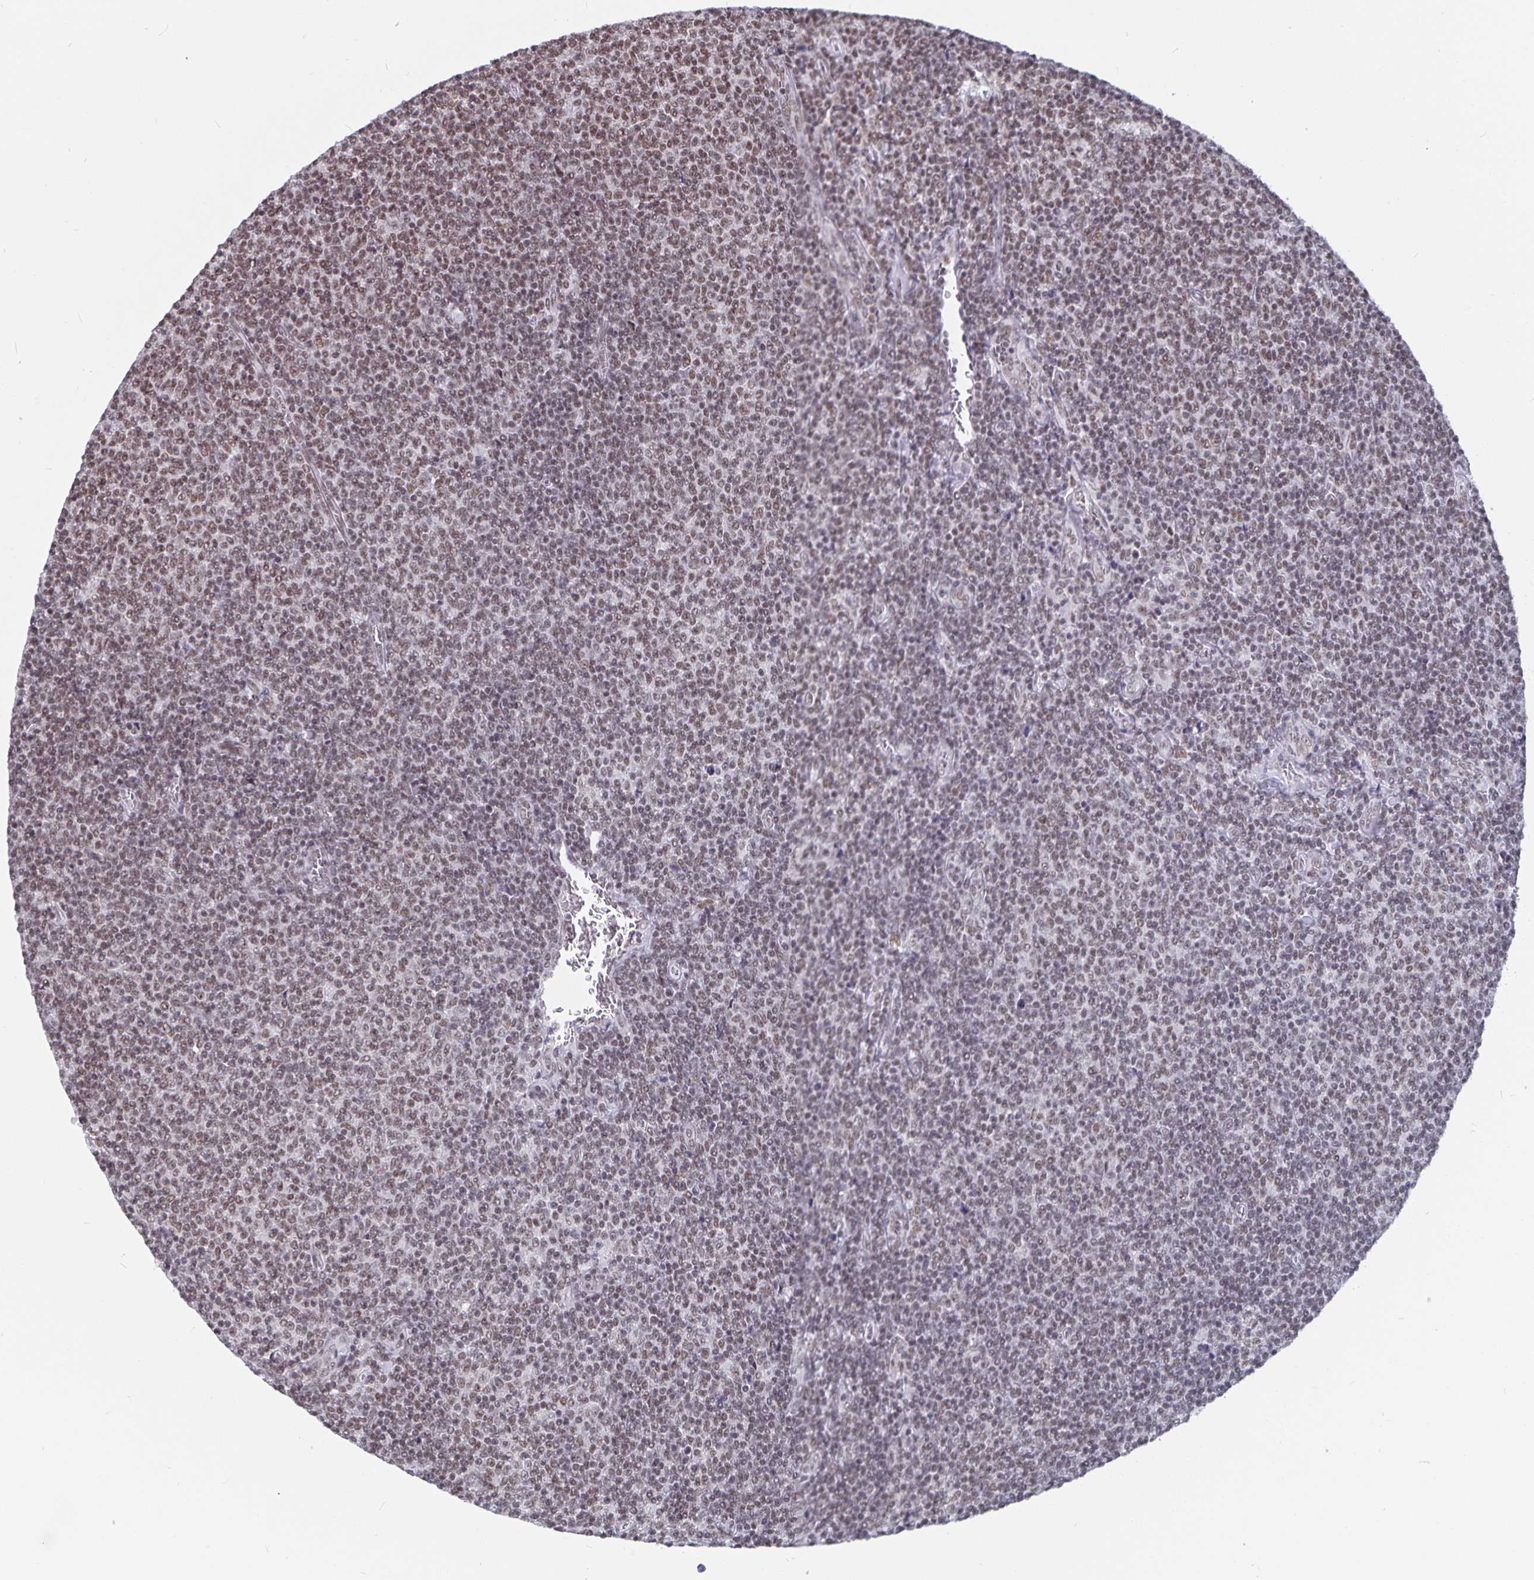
{"staining": {"intensity": "moderate", "quantity": ">75%", "location": "nuclear"}, "tissue": "lymphoma", "cell_type": "Tumor cells", "image_type": "cancer", "snomed": [{"axis": "morphology", "description": "Malignant lymphoma, non-Hodgkin's type, Low grade"}, {"axis": "topography", "description": "Lymph node"}], "caption": "Immunohistochemical staining of human low-grade malignant lymphoma, non-Hodgkin's type exhibits medium levels of moderate nuclear protein staining in approximately >75% of tumor cells. Nuclei are stained in blue.", "gene": "PBX2", "patient": {"sex": "male", "age": 52}}